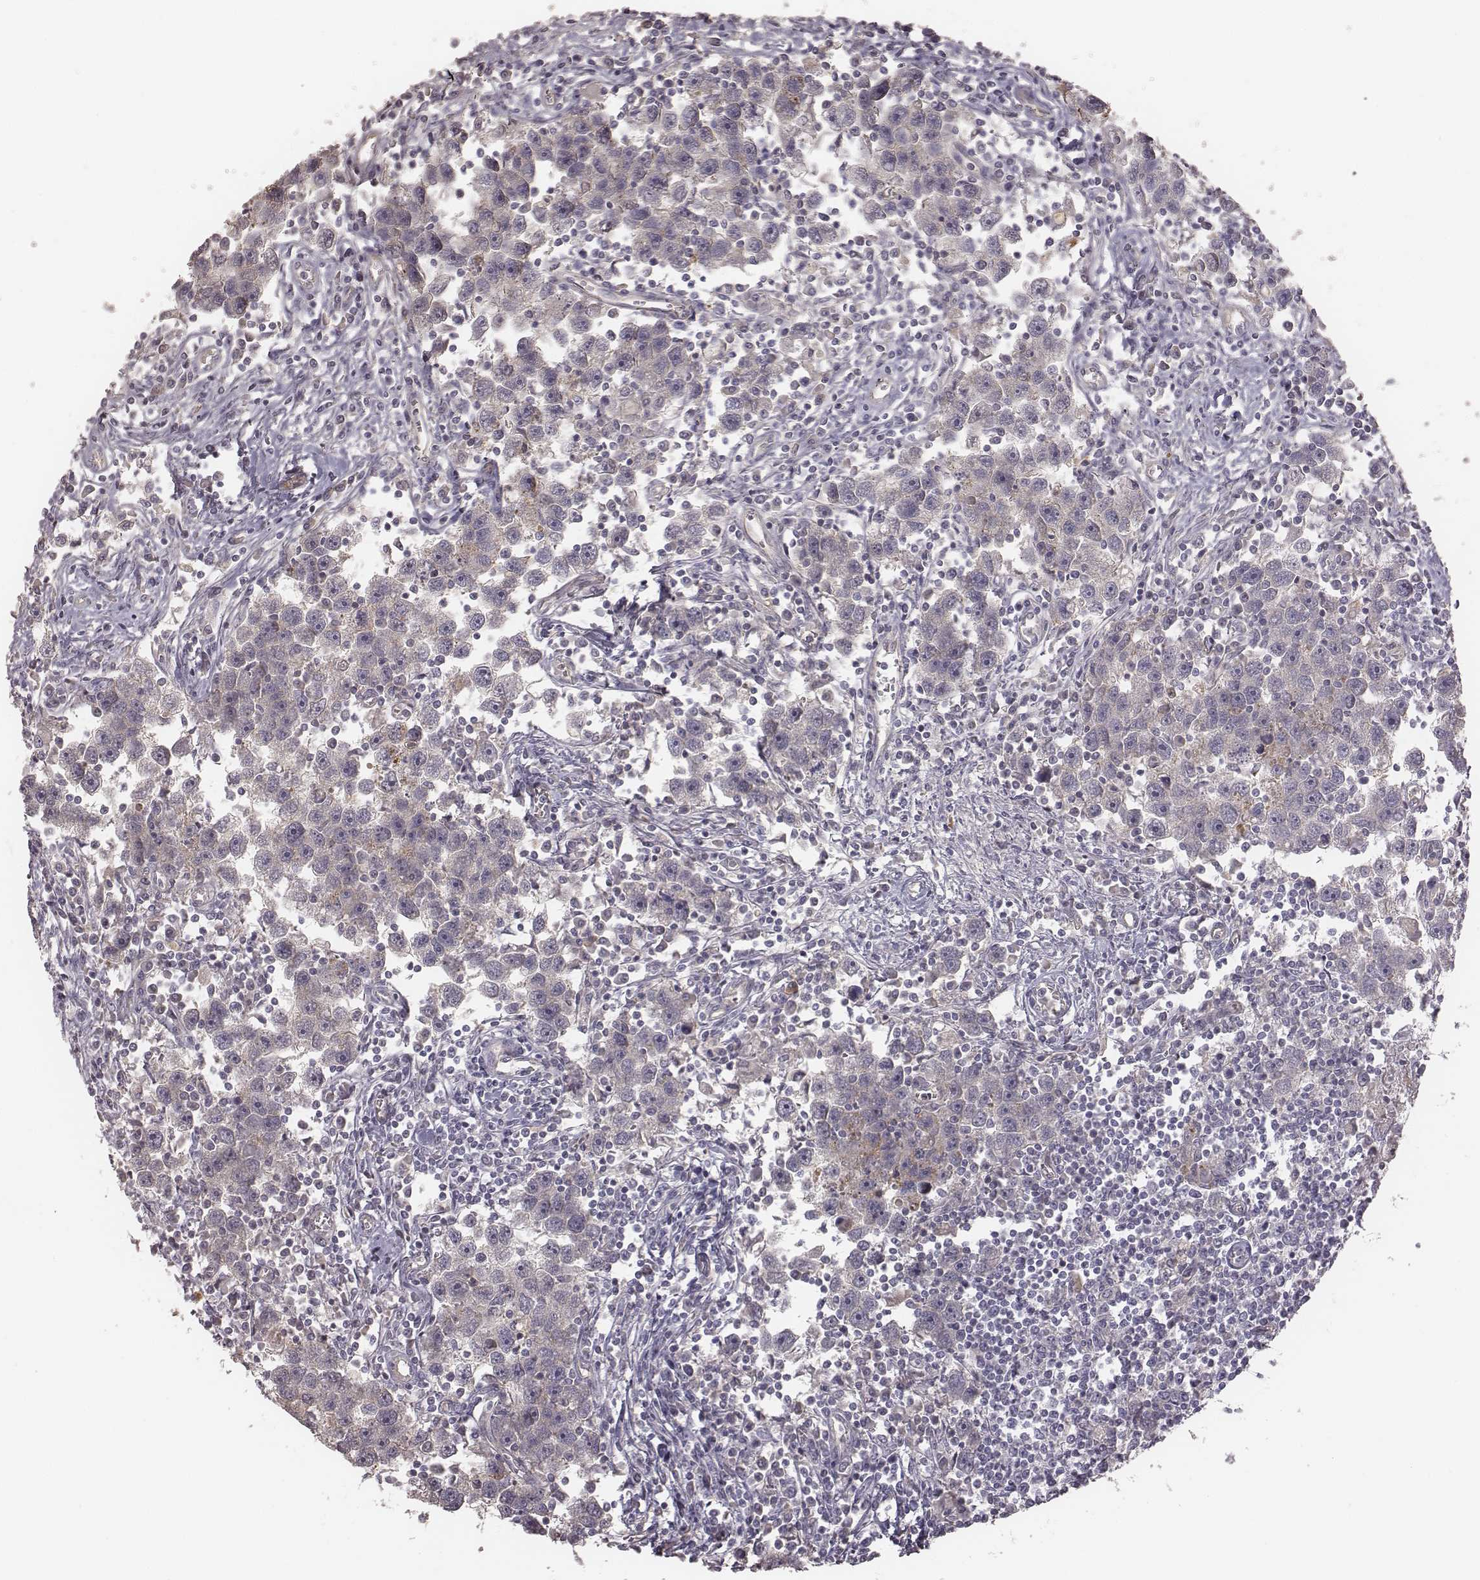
{"staining": {"intensity": "negative", "quantity": "none", "location": "none"}, "tissue": "testis cancer", "cell_type": "Tumor cells", "image_type": "cancer", "snomed": [{"axis": "morphology", "description": "Seminoma, NOS"}, {"axis": "topography", "description": "Testis"}], "caption": "Tumor cells are negative for brown protein staining in testis seminoma. (Stains: DAB (3,3'-diaminobenzidine) IHC with hematoxylin counter stain, Microscopy: brightfield microscopy at high magnification).", "gene": "OTOGL", "patient": {"sex": "male", "age": 30}}